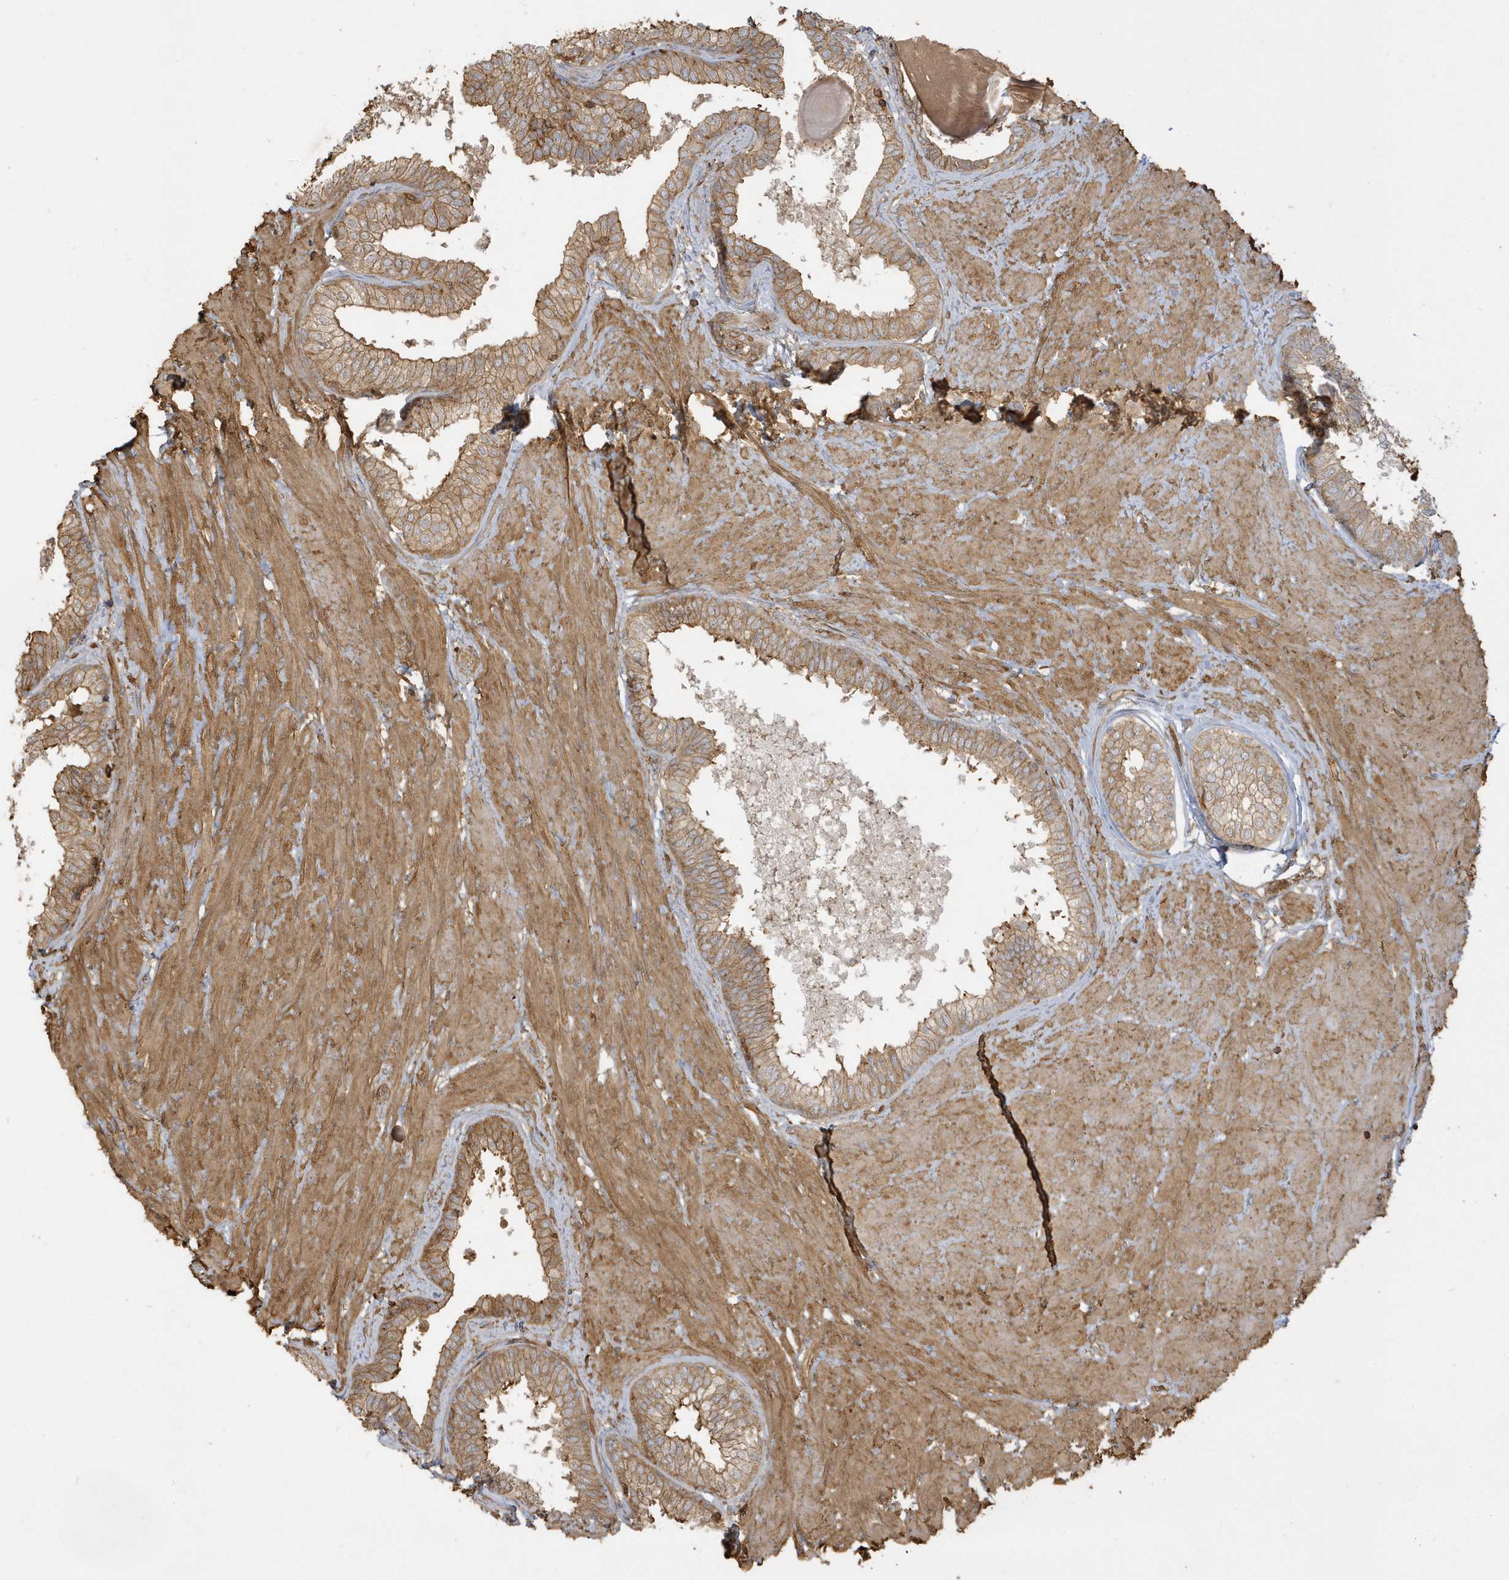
{"staining": {"intensity": "moderate", "quantity": ">75%", "location": "cytoplasmic/membranous"}, "tissue": "prostate", "cell_type": "Glandular cells", "image_type": "normal", "snomed": [{"axis": "morphology", "description": "Normal tissue, NOS"}, {"axis": "topography", "description": "Prostate"}], "caption": "Immunohistochemical staining of normal prostate shows medium levels of moderate cytoplasmic/membranous positivity in about >75% of glandular cells.", "gene": "ZBTB8A", "patient": {"sex": "male", "age": 48}}